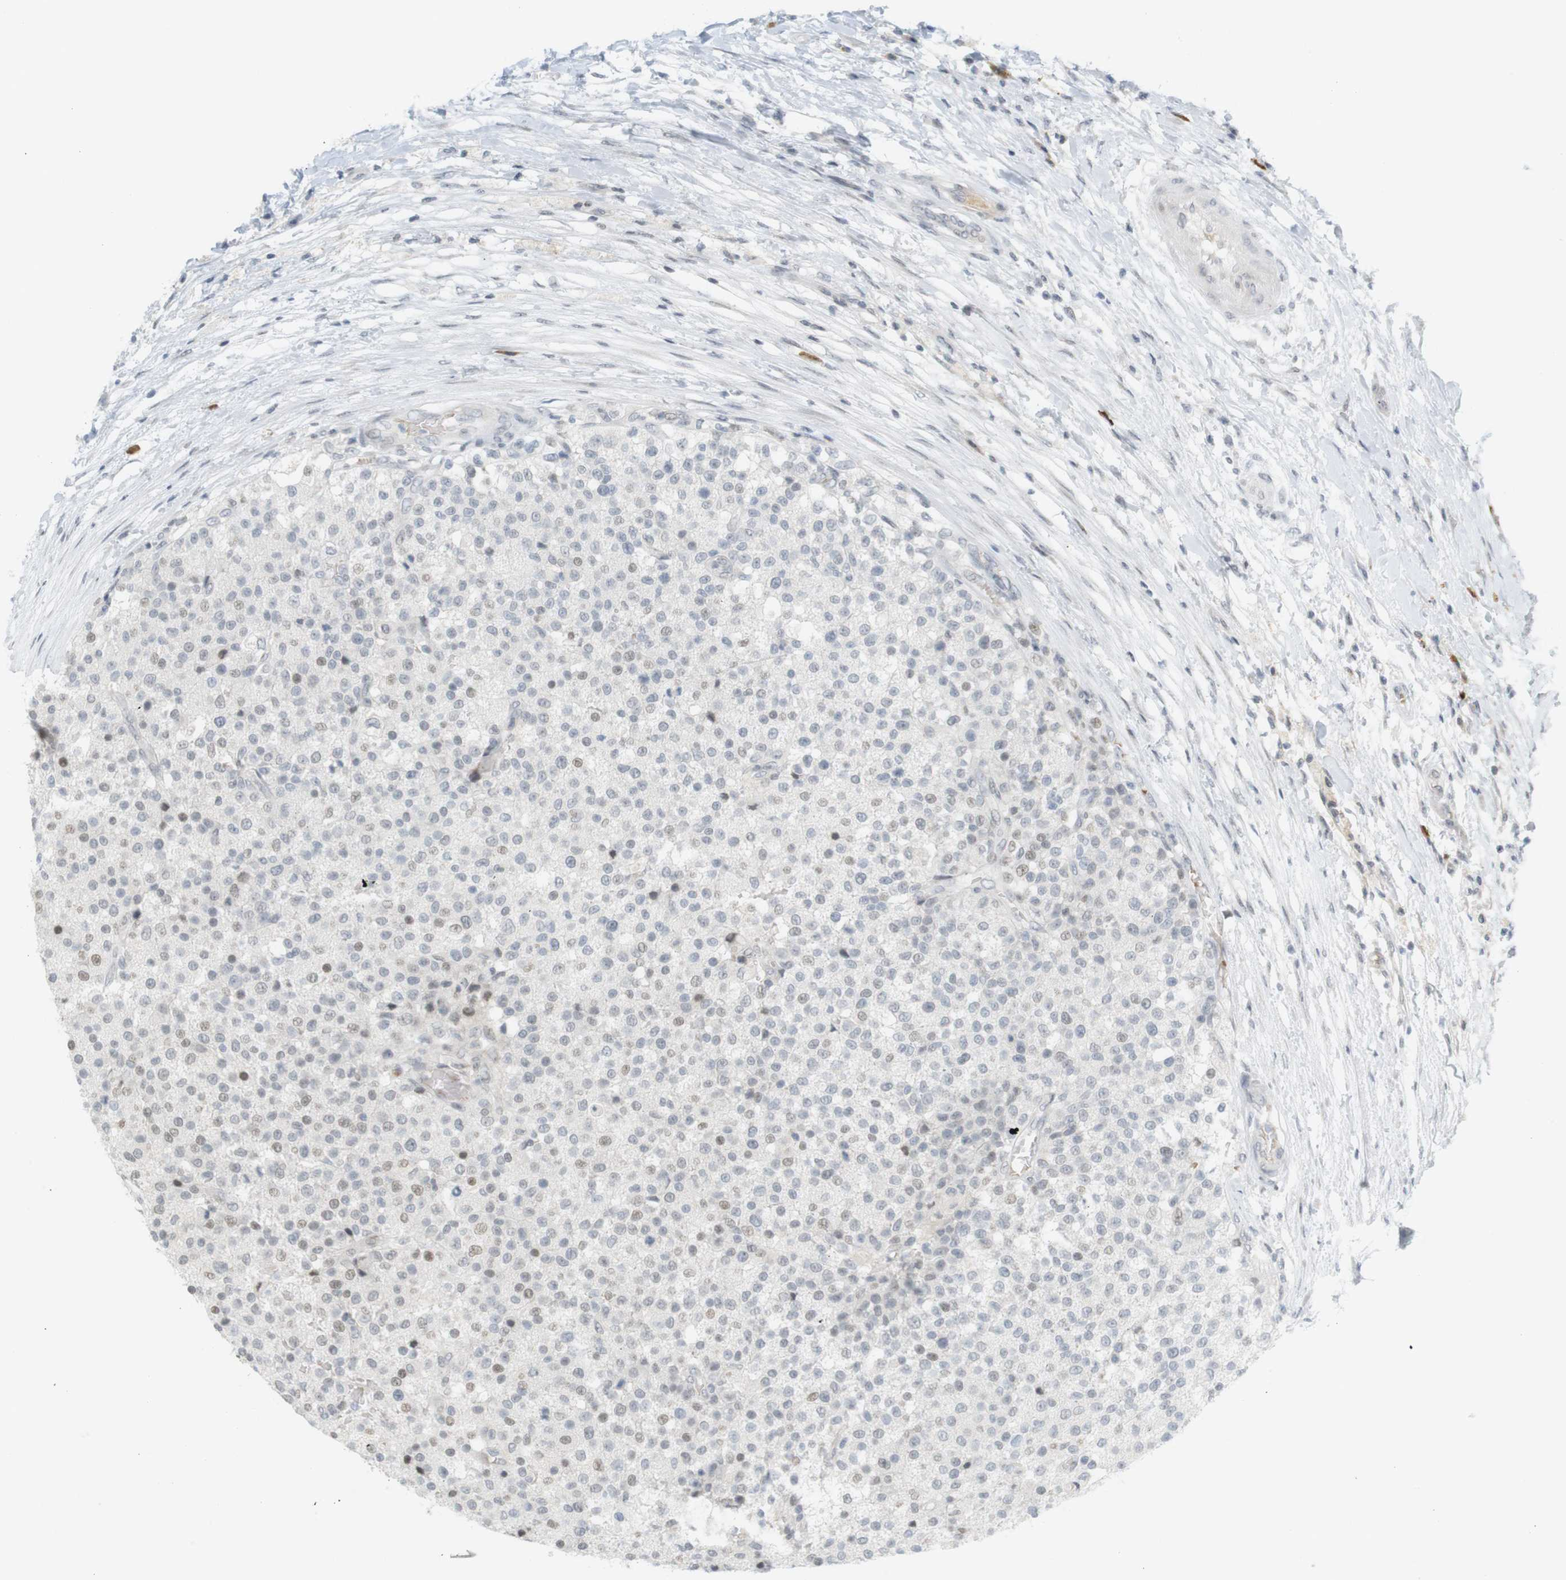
{"staining": {"intensity": "weak", "quantity": "<25%", "location": "nuclear"}, "tissue": "testis cancer", "cell_type": "Tumor cells", "image_type": "cancer", "snomed": [{"axis": "morphology", "description": "Seminoma, NOS"}, {"axis": "topography", "description": "Testis"}], "caption": "DAB immunohistochemical staining of human testis cancer (seminoma) shows no significant staining in tumor cells.", "gene": "DMC1", "patient": {"sex": "male", "age": 59}}